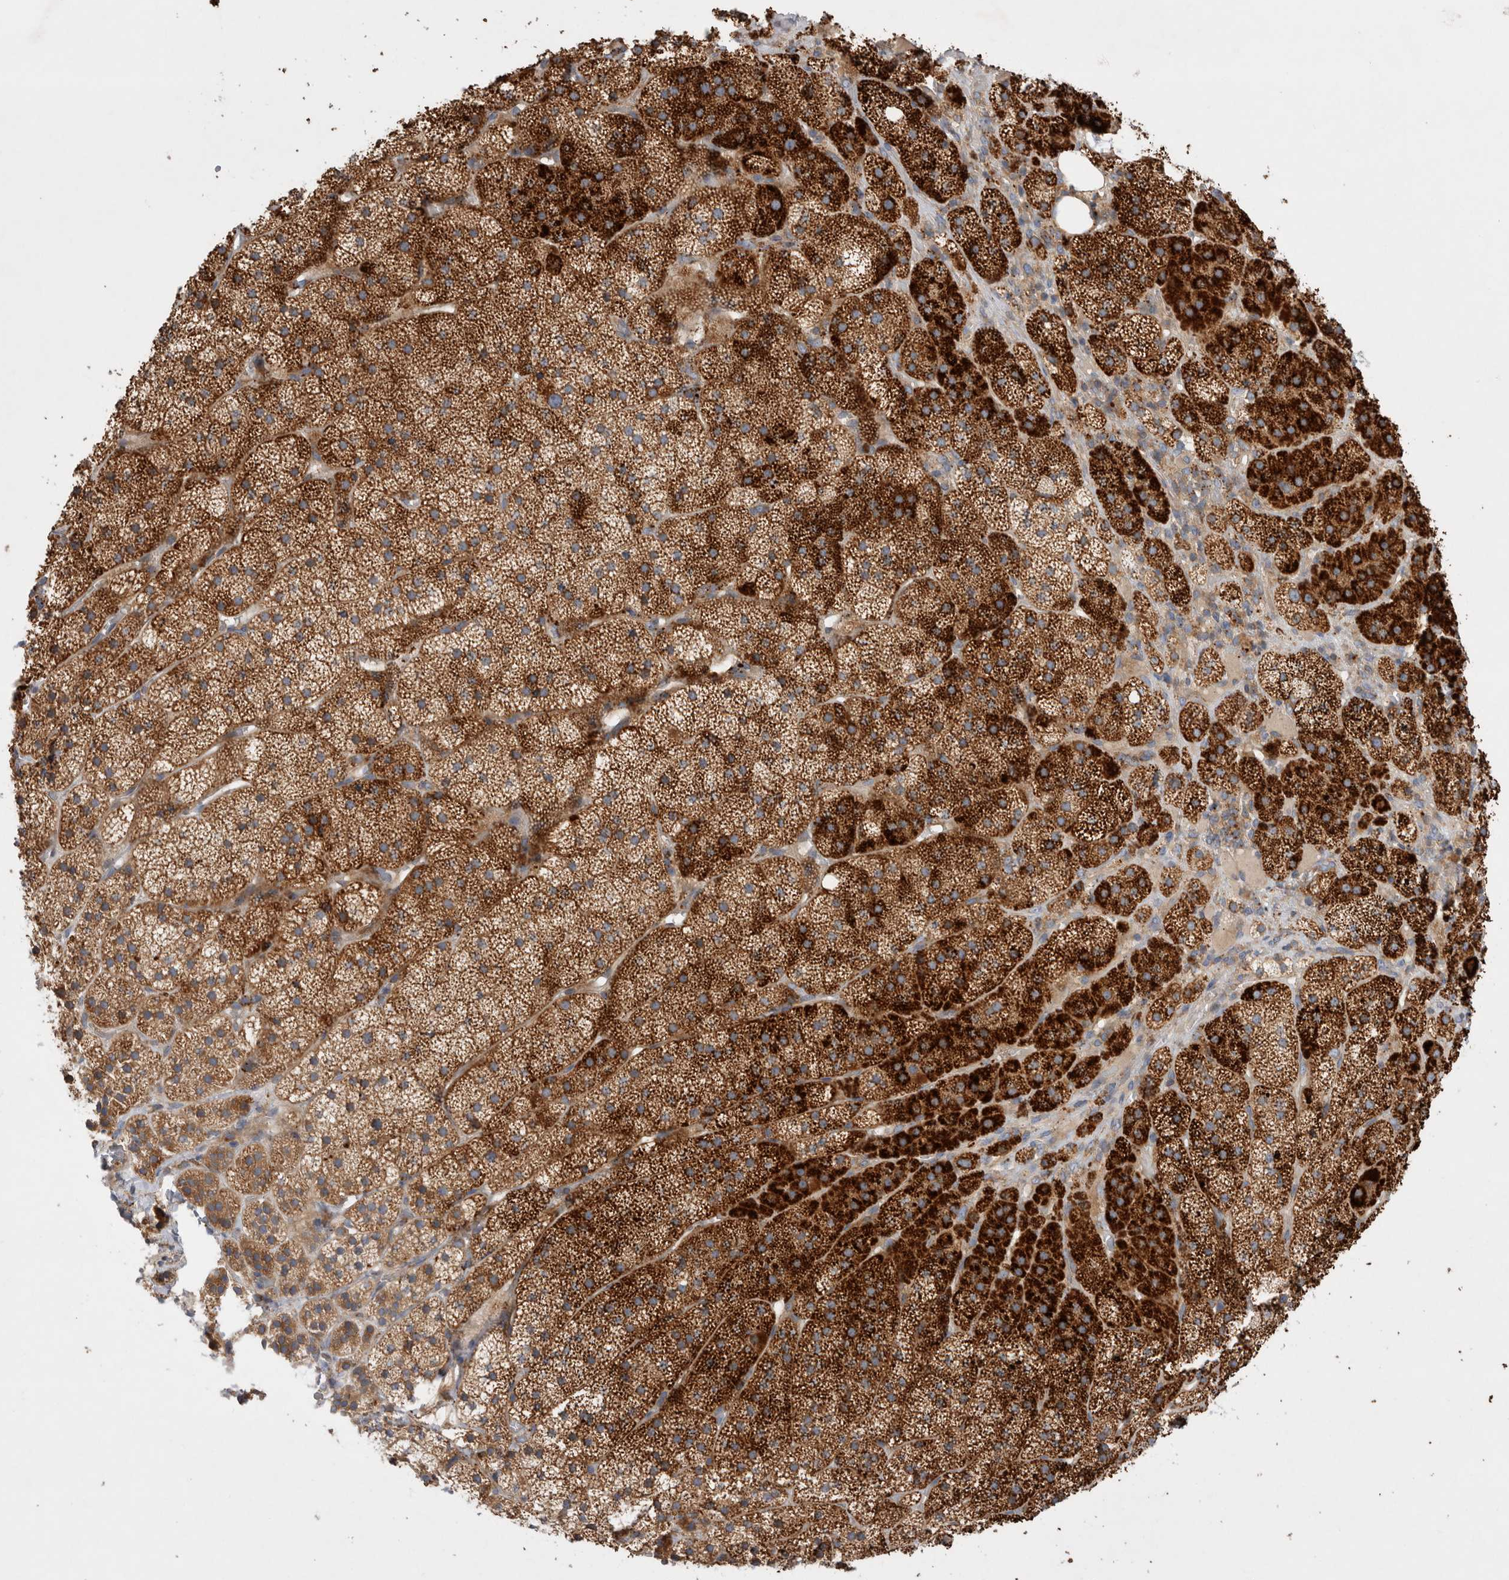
{"staining": {"intensity": "strong", "quantity": "25%-75%", "location": "cytoplasmic/membranous"}, "tissue": "adrenal gland", "cell_type": "Glandular cells", "image_type": "normal", "snomed": [{"axis": "morphology", "description": "Normal tissue, NOS"}, {"axis": "topography", "description": "Adrenal gland"}], "caption": "Approximately 25%-75% of glandular cells in benign adrenal gland display strong cytoplasmic/membranous protein expression as visualized by brown immunohistochemical staining.", "gene": "PDCD10", "patient": {"sex": "female", "age": 44}}